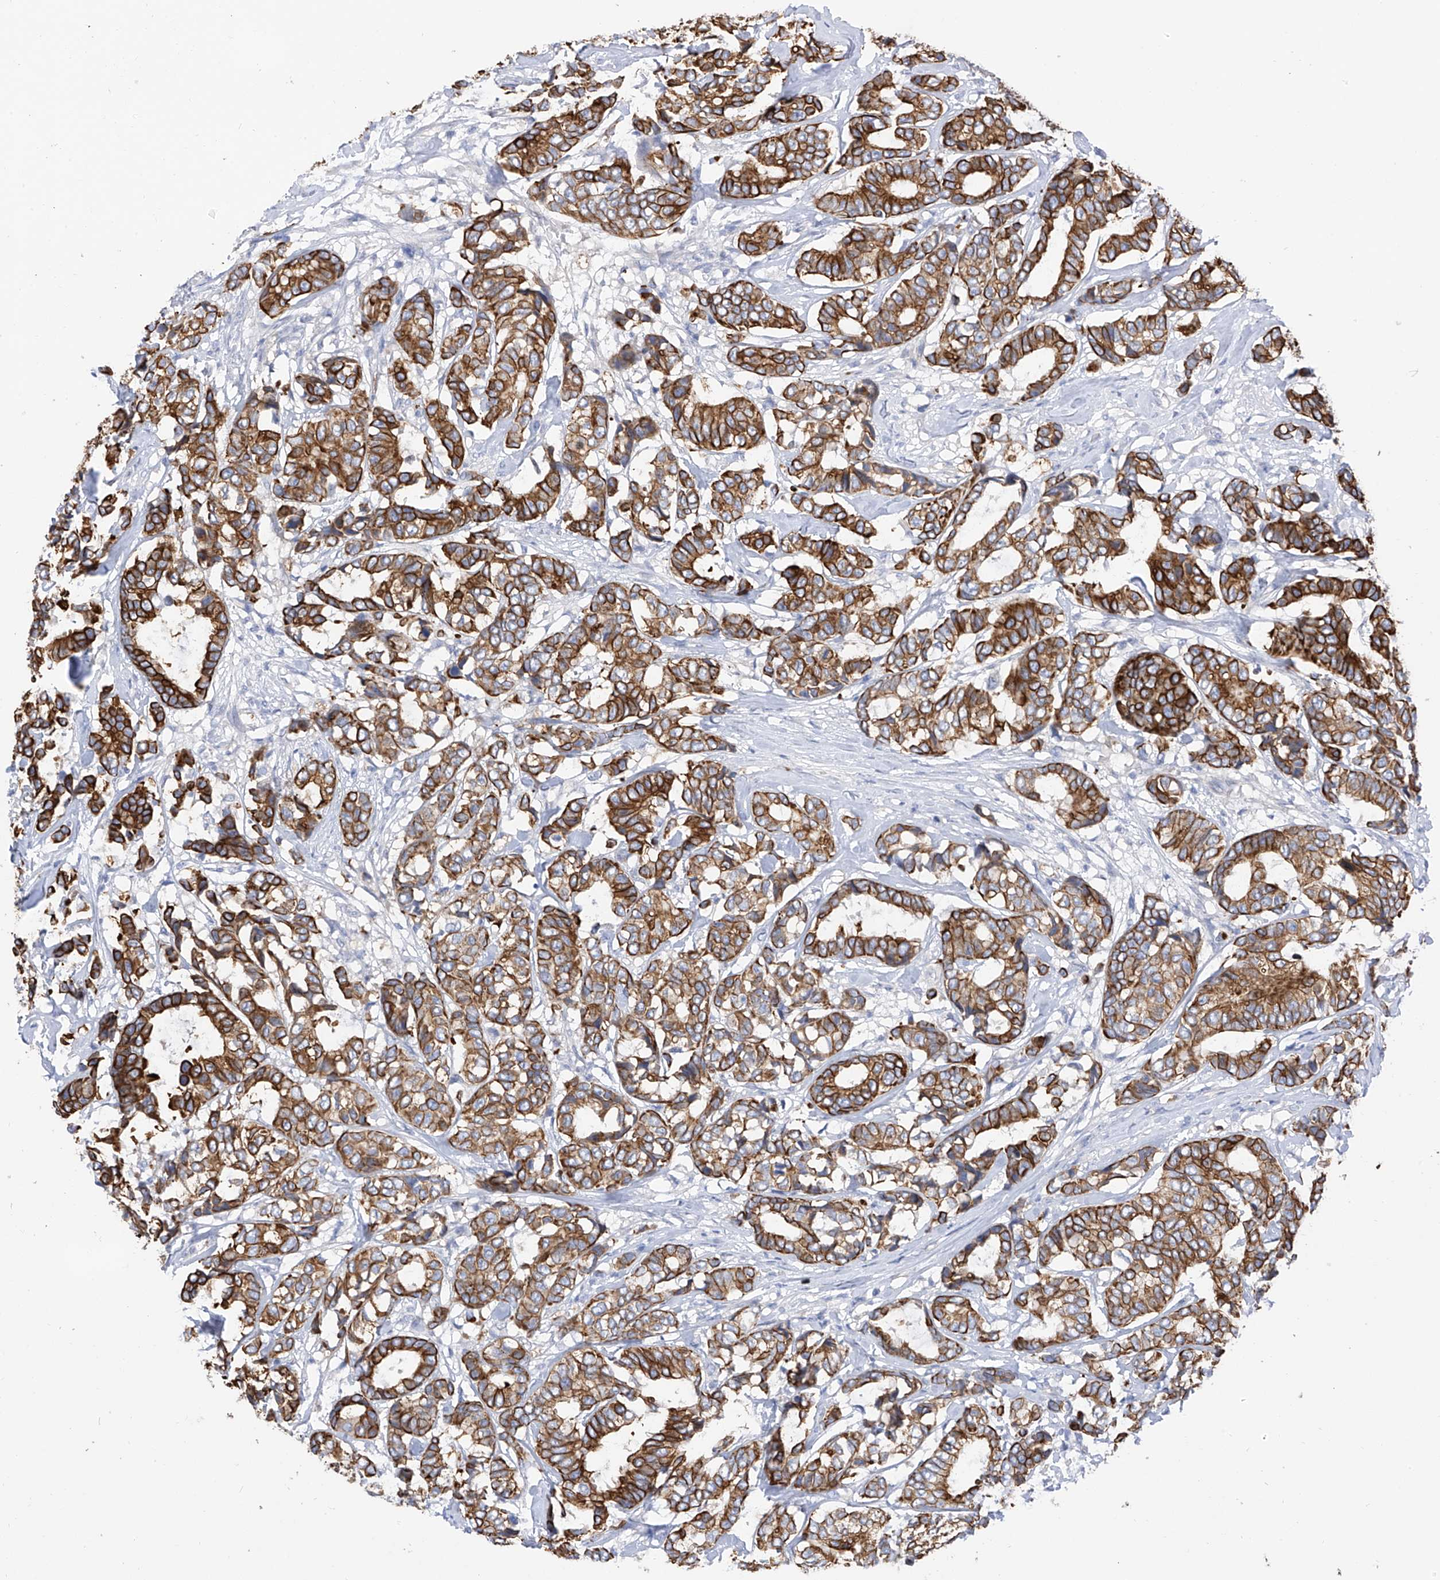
{"staining": {"intensity": "strong", "quantity": ">75%", "location": "cytoplasmic/membranous"}, "tissue": "breast cancer", "cell_type": "Tumor cells", "image_type": "cancer", "snomed": [{"axis": "morphology", "description": "Duct carcinoma"}, {"axis": "topography", "description": "Breast"}], "caption": "Immunohistochemistry of human breast cancer (infiltrating ductal carcinoma) reveals high levels of strong cytoplasmic/membranous expression in approximately >75% of tumor cells.", "gene": "PIK3C2B", "patient": {"sex": "female", "age": 87}}